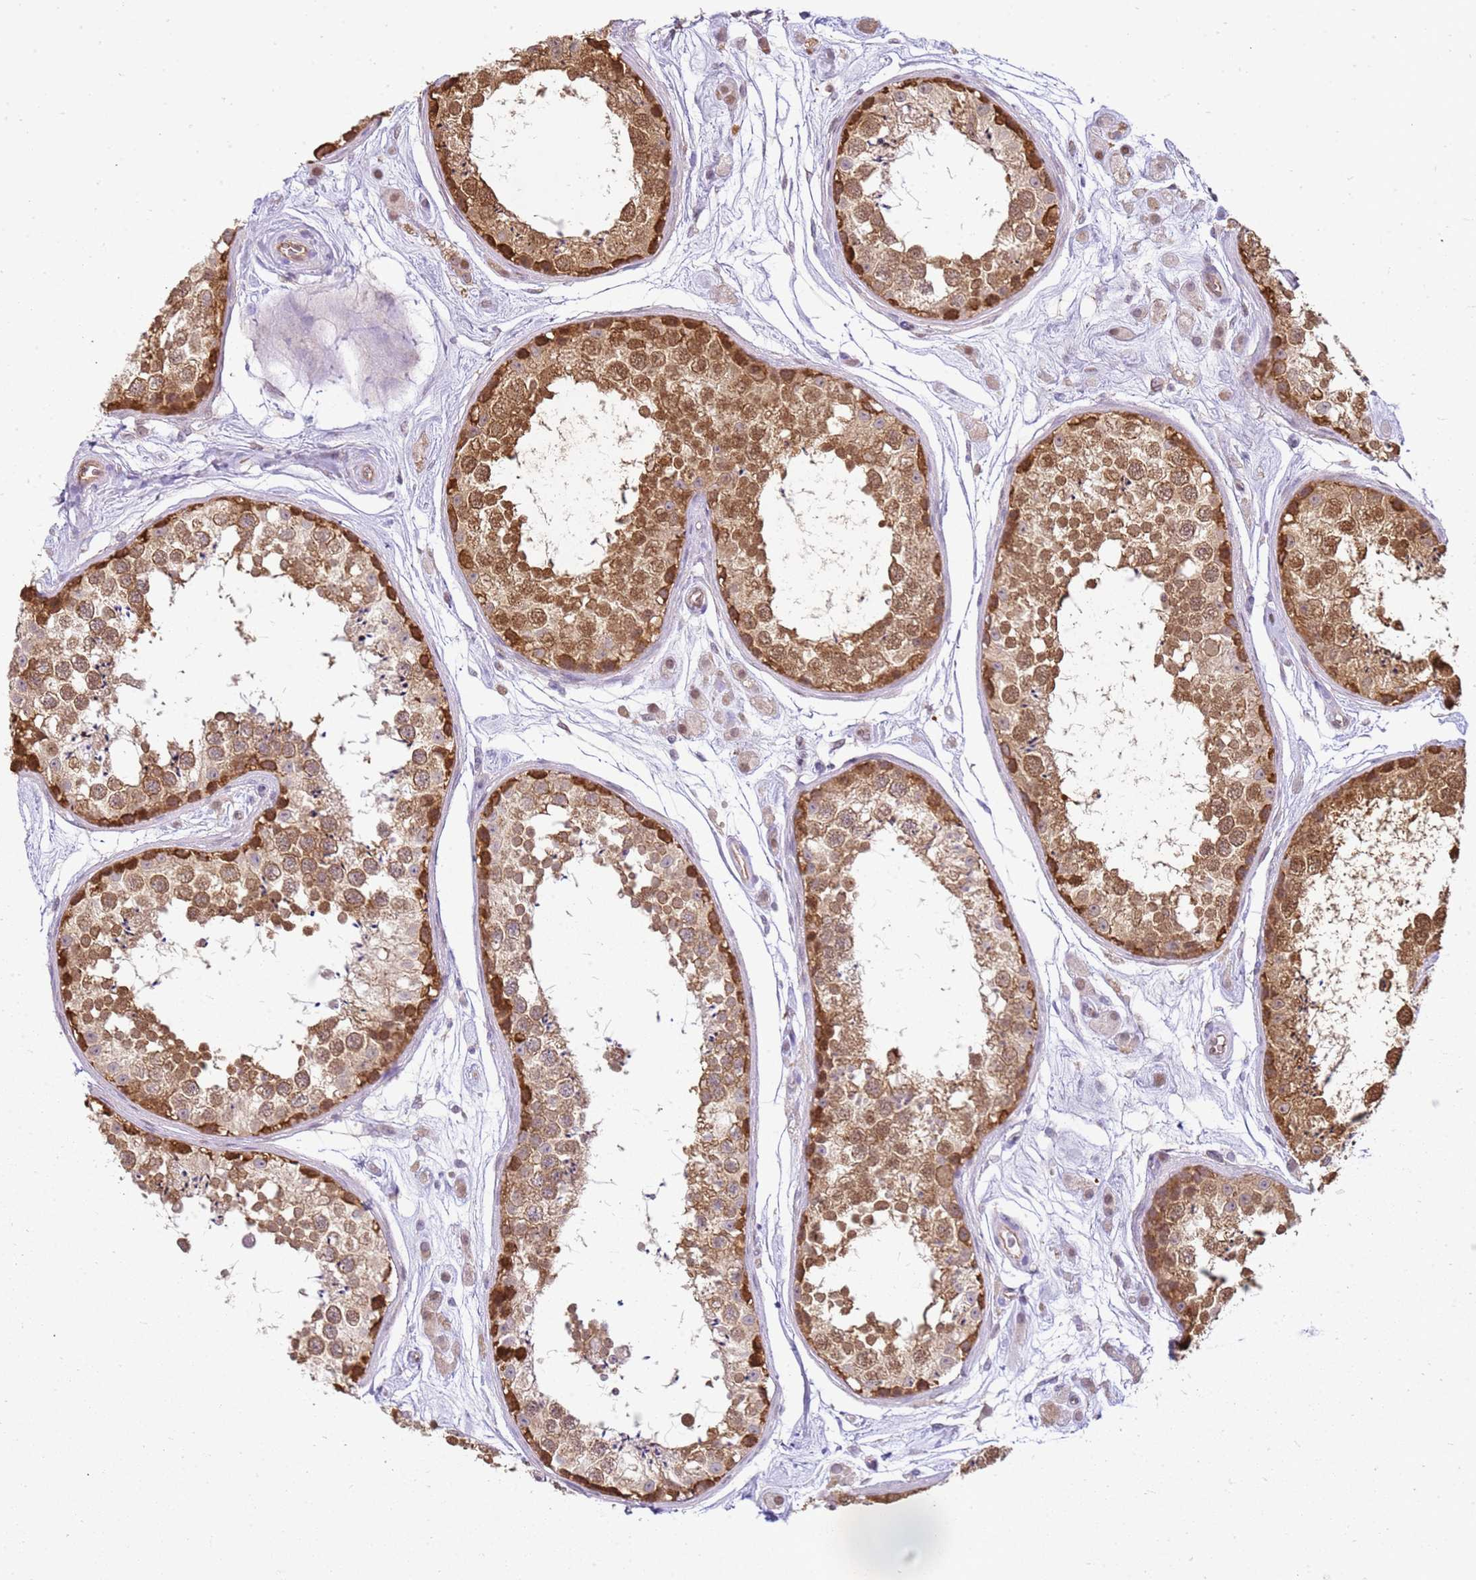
{"staining": {"intensity": "moderate", "quantity": ">75%", "location": "cytoplasmic/membranous,nuclear"}, "tissue": "testis", "cell_type": "Cells in seminiferous ducts", "image_type": "normal", "snomed": [{"axis": "morphology", "description": "Normal tissue, NOS"}, {"axis": "topography", "description": "Testis"}], "caption": "High-magnification brightfield microscopy of benign testis stained with DAB (3,3'-diaminobenzidine) (brown) and counterstained with hematoxylin (blue). cells in seminiferous ducts exhibit moderate cytoplasmic/membranous,nuclear positivity is seen in about>75% of cells. (IHC, brightfield microscopy, high magnification).", "gene": "YWHAE", "patient": {"sex": "male", "age": 25}}